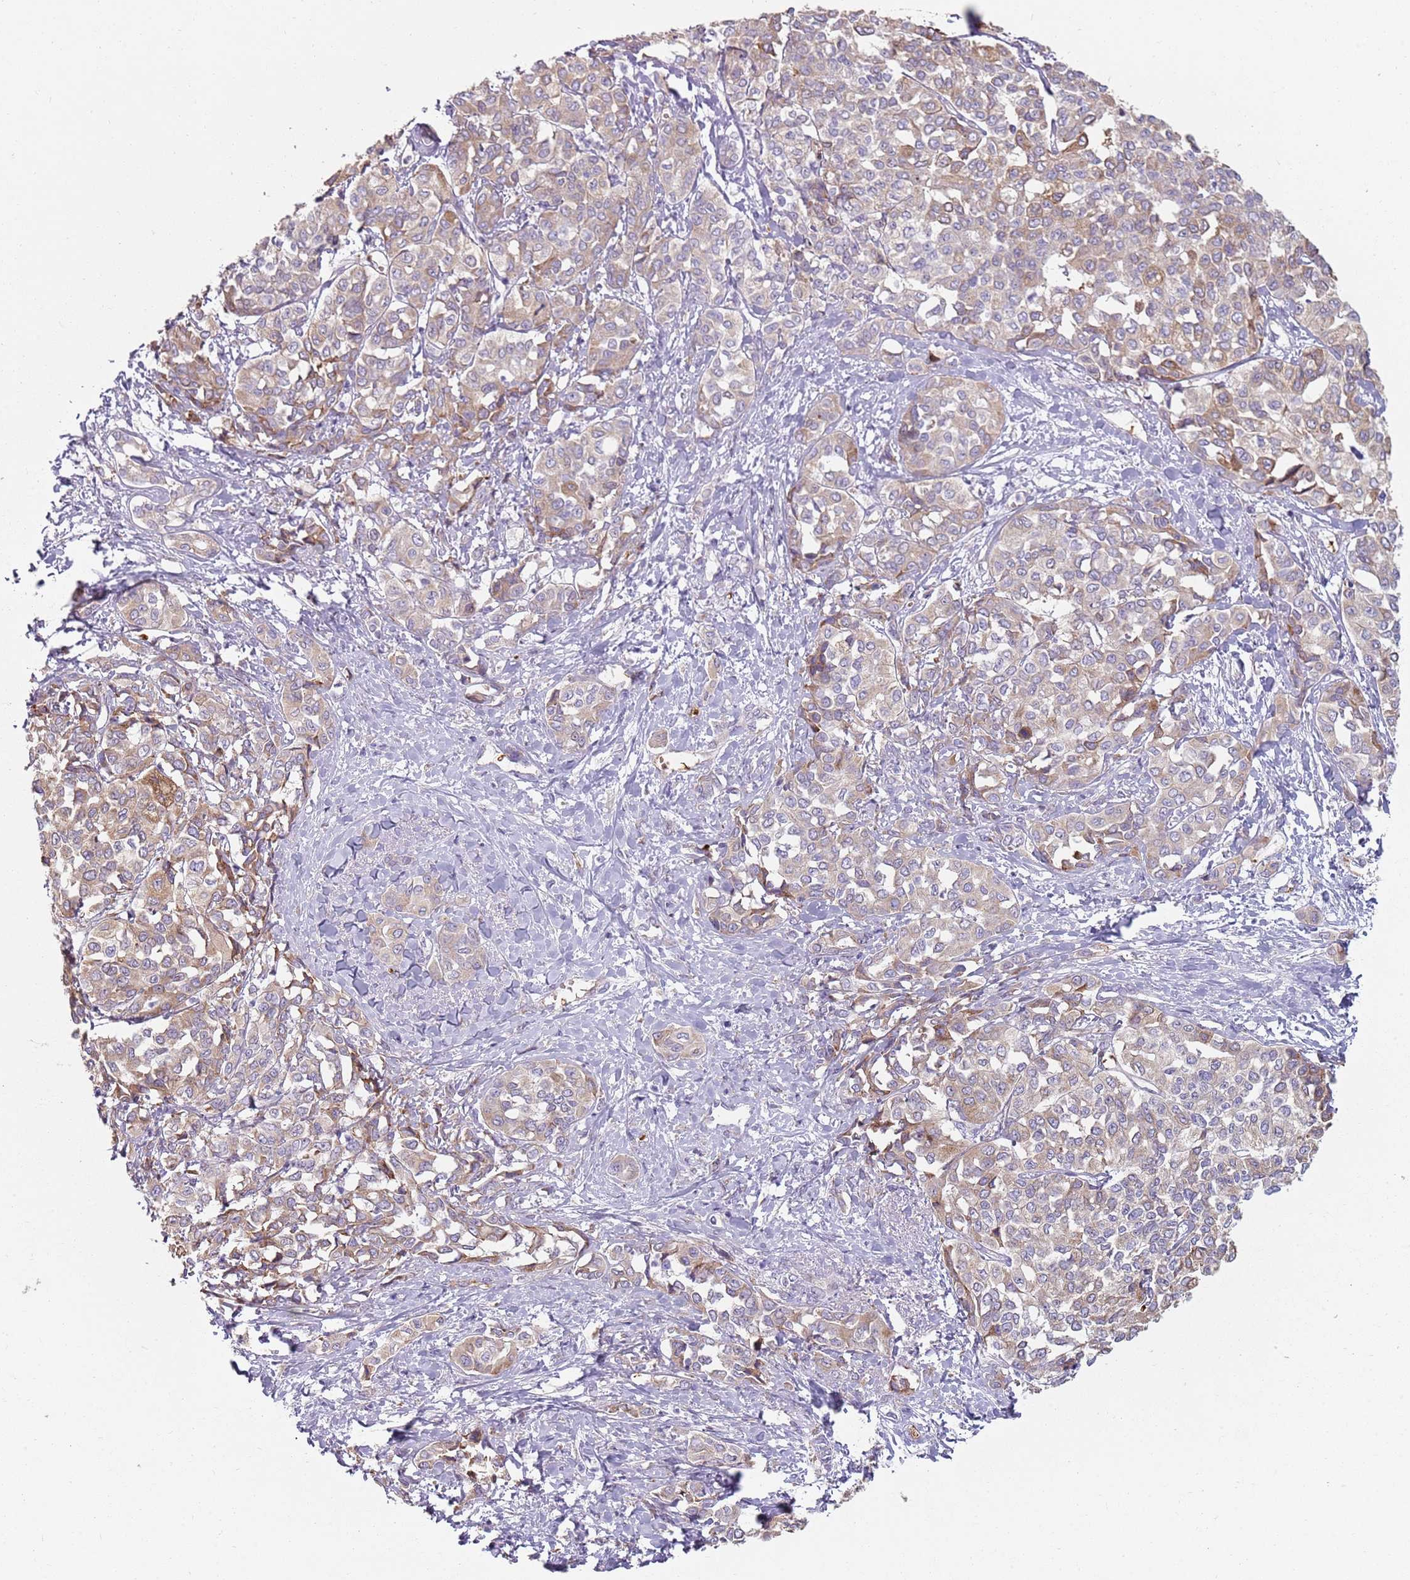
{"staining": {"intensity": "weak", "quantity": "<25%", "location": "cytoplasmic/membranous"}, "tissue": "liver cancer", "cell_type": "Tumor cells", "image_type": "cancer", "snomed": [{"axis": "morphology", "description": "Cholangiocarcinoma"}, {"axis": "topography", "description": "Liver"}], "caption": "The immunohistochemistry image has no significant positivity in tumor cells of liver cholangiocarcinoma tissue.", "gene": "SPATA2", "patient": {"sex": "female", "age": 77}}